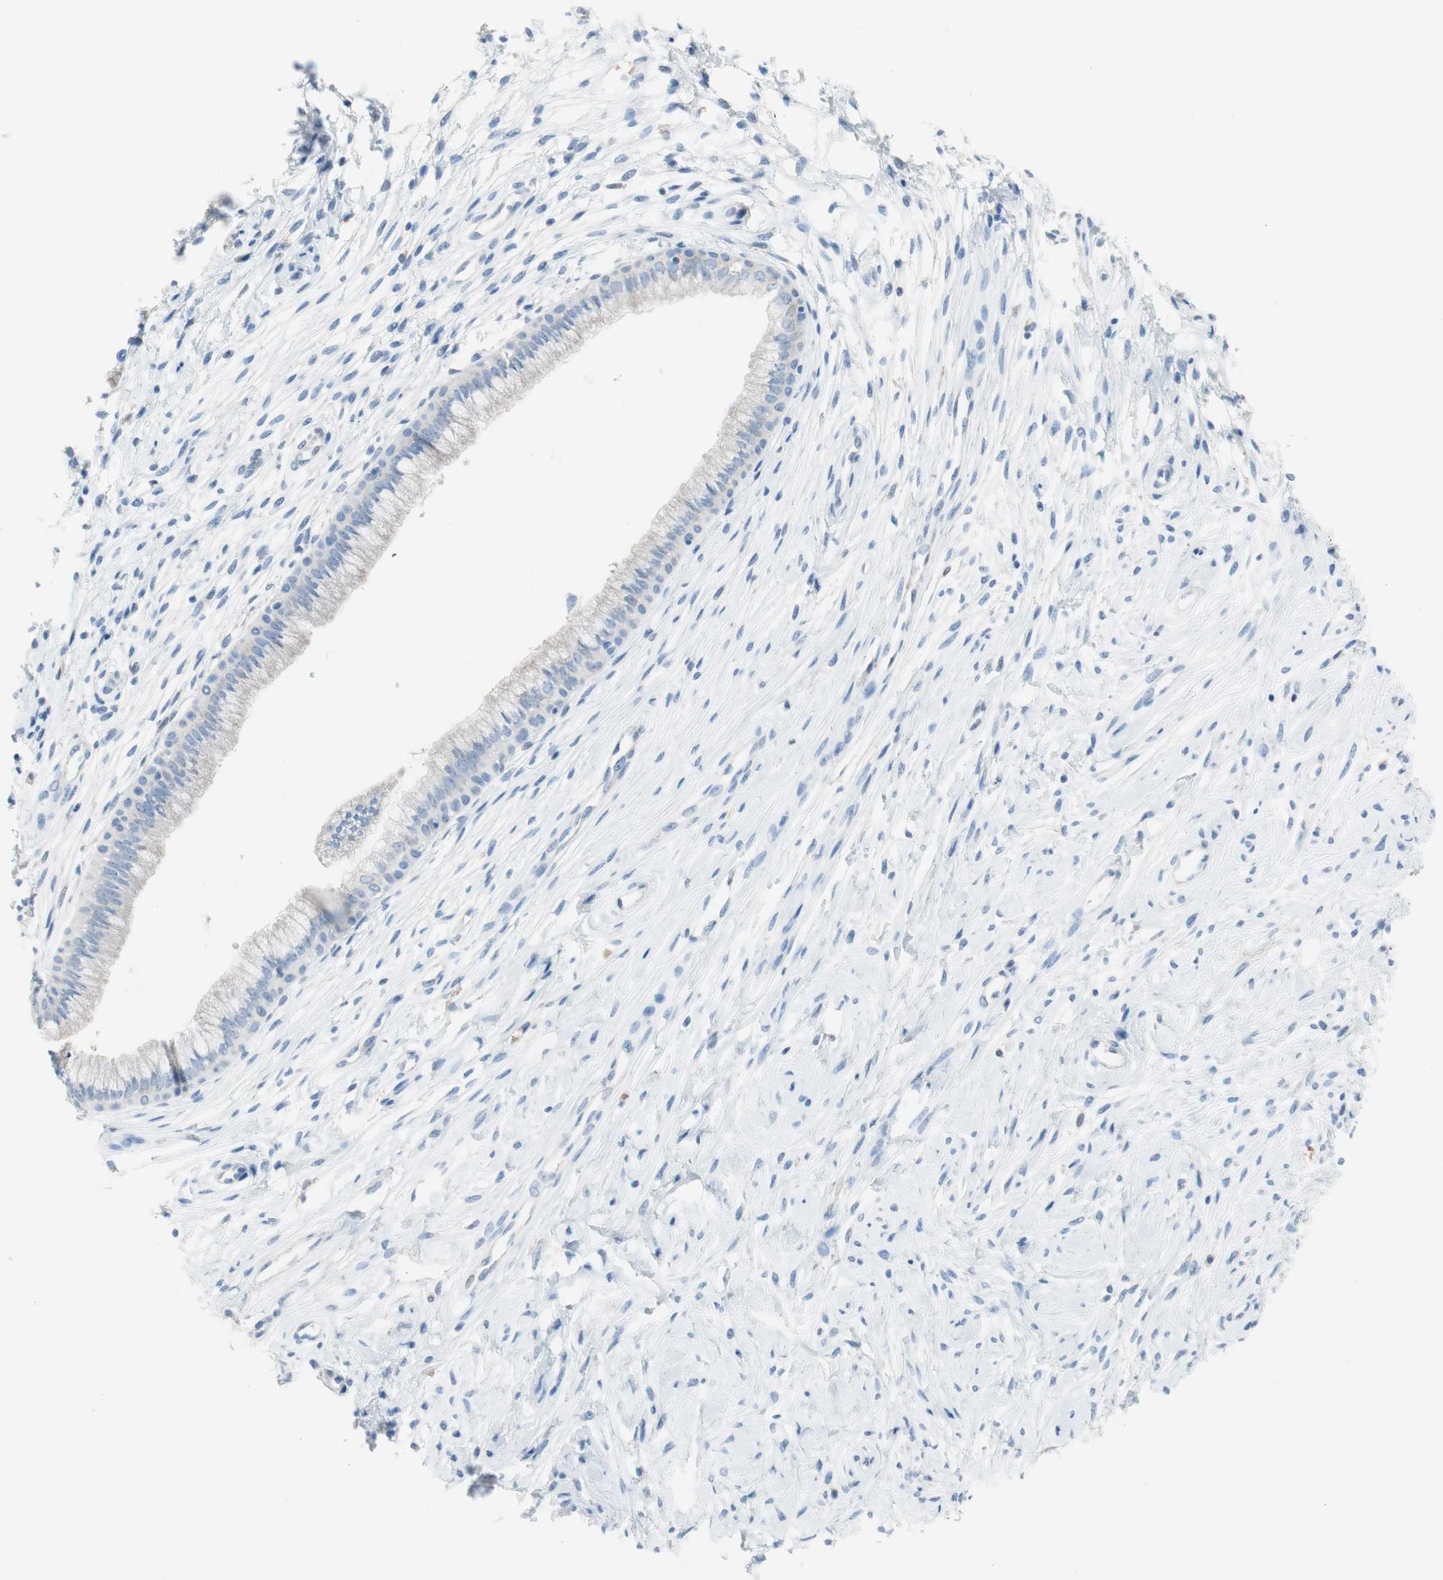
{"staining": {"intensity": "negative", "quantity": "none", "location": "none"}, "tissue": "cervix", "cell_type": "Glandular cells", "image_type": "normal", "snomed": [{"axis": "morphology", "description": "Normal tissue, NOS"}, {"axis": "topography", "description": "Cervix"}], "caption": "Protein analysis of normal cervix exhibits no significant positivity in glandular cells.", "gene": "GLUL", "patient": {"sex": "female", "age": 39}}